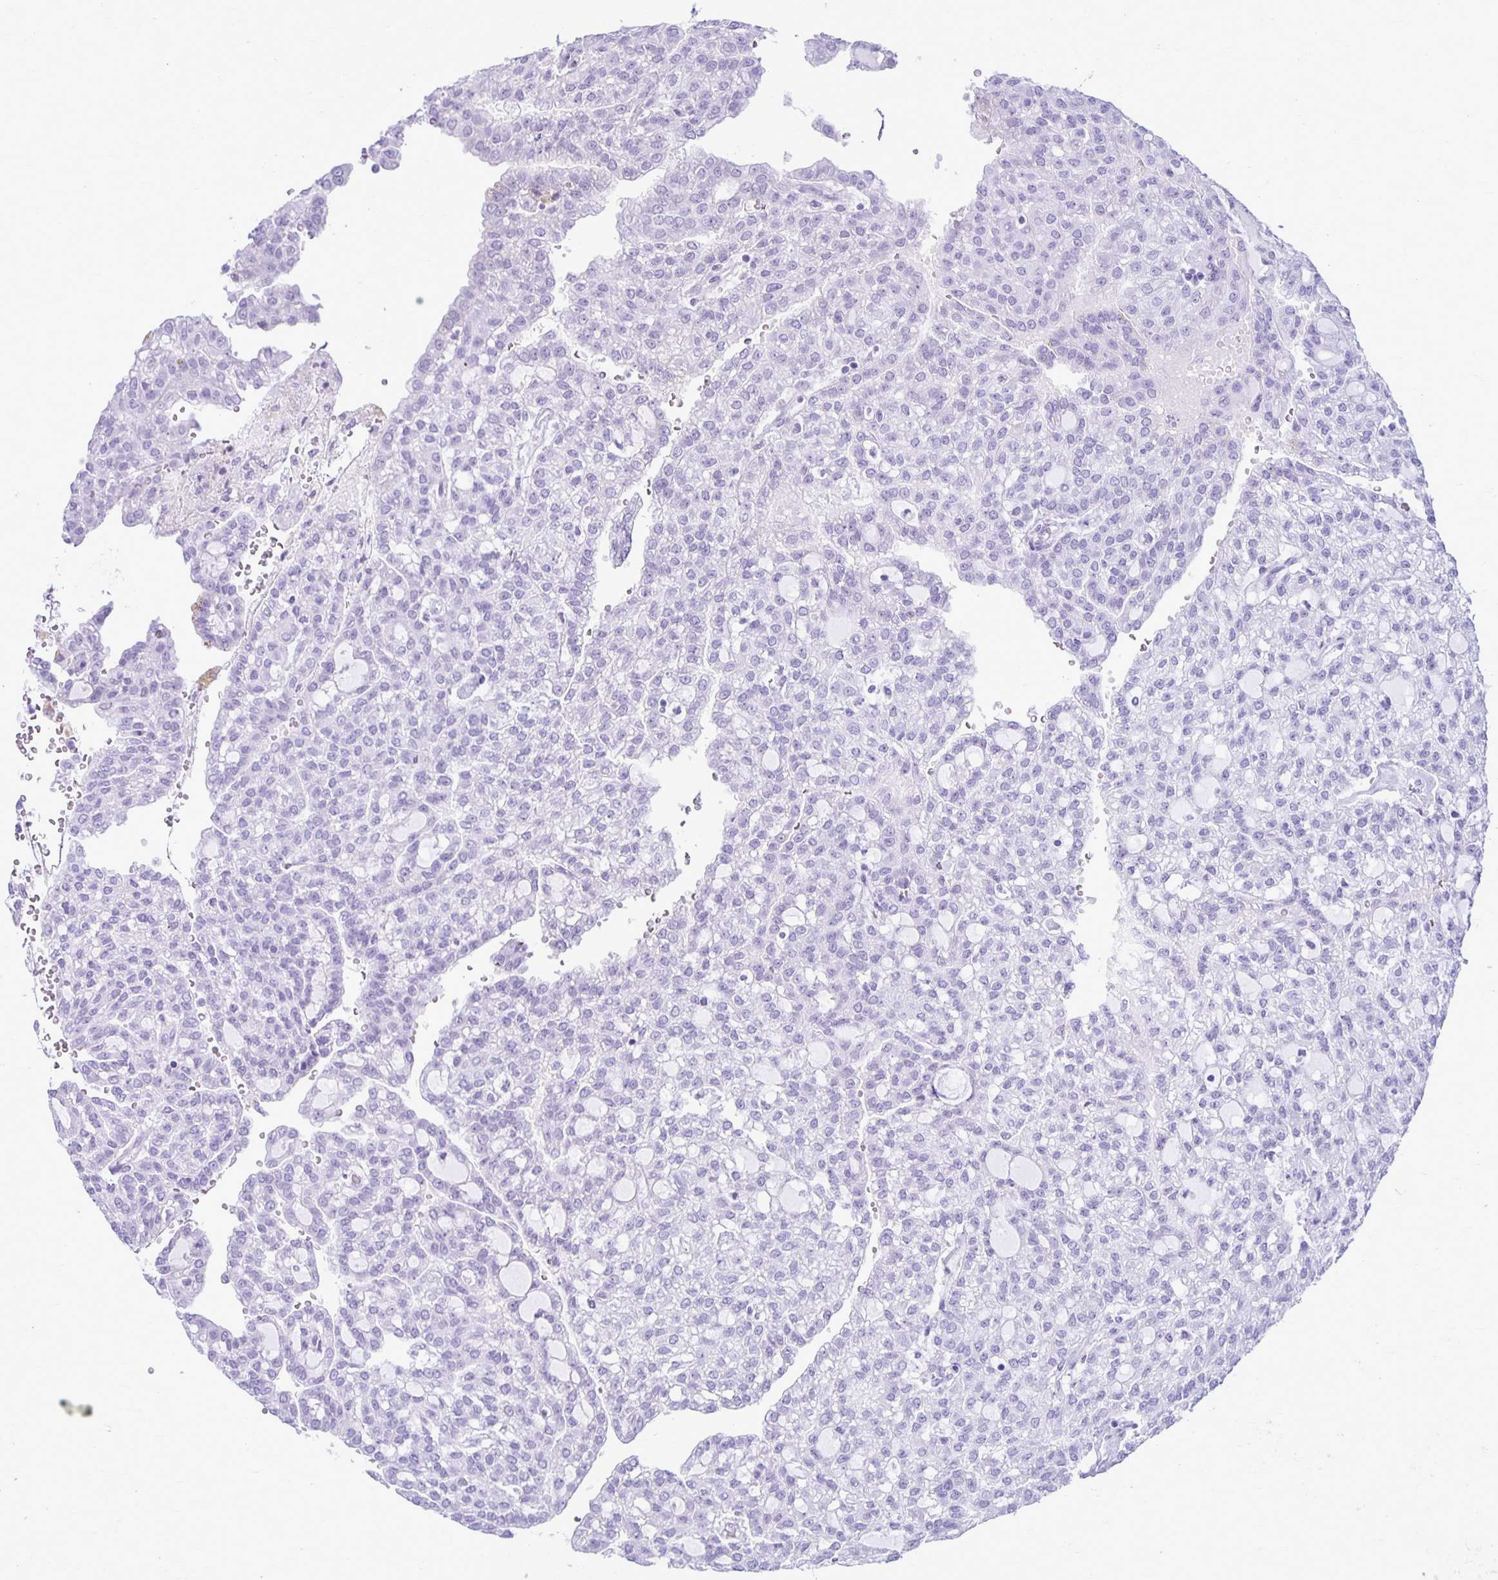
{"staining": {"intensity": "negative", "quantity": "none", "location": "none"}, "tissue": "renal cancer", "cell_type": "Tumor cells", "image_type": "cancer", "snomed": [{"axis": "morphology", "description": "Adenocarcinoma, NOS"}, {"axis": "topography", "description": "Kidney"}], "caption": "This is a photomicrograph of immunohistochemistry staining of renal adenocarcinoma, which shows no staining in tumor cells. The staining was performed using DAB (3,3'-diaminobenzidine) to visualize the protein expression in brown, while the nuclei were stained in blue with hematoxylin (Magnification: 20x).", "gene": "RTN1", "patient": {"sex": "male", "age": 63}}